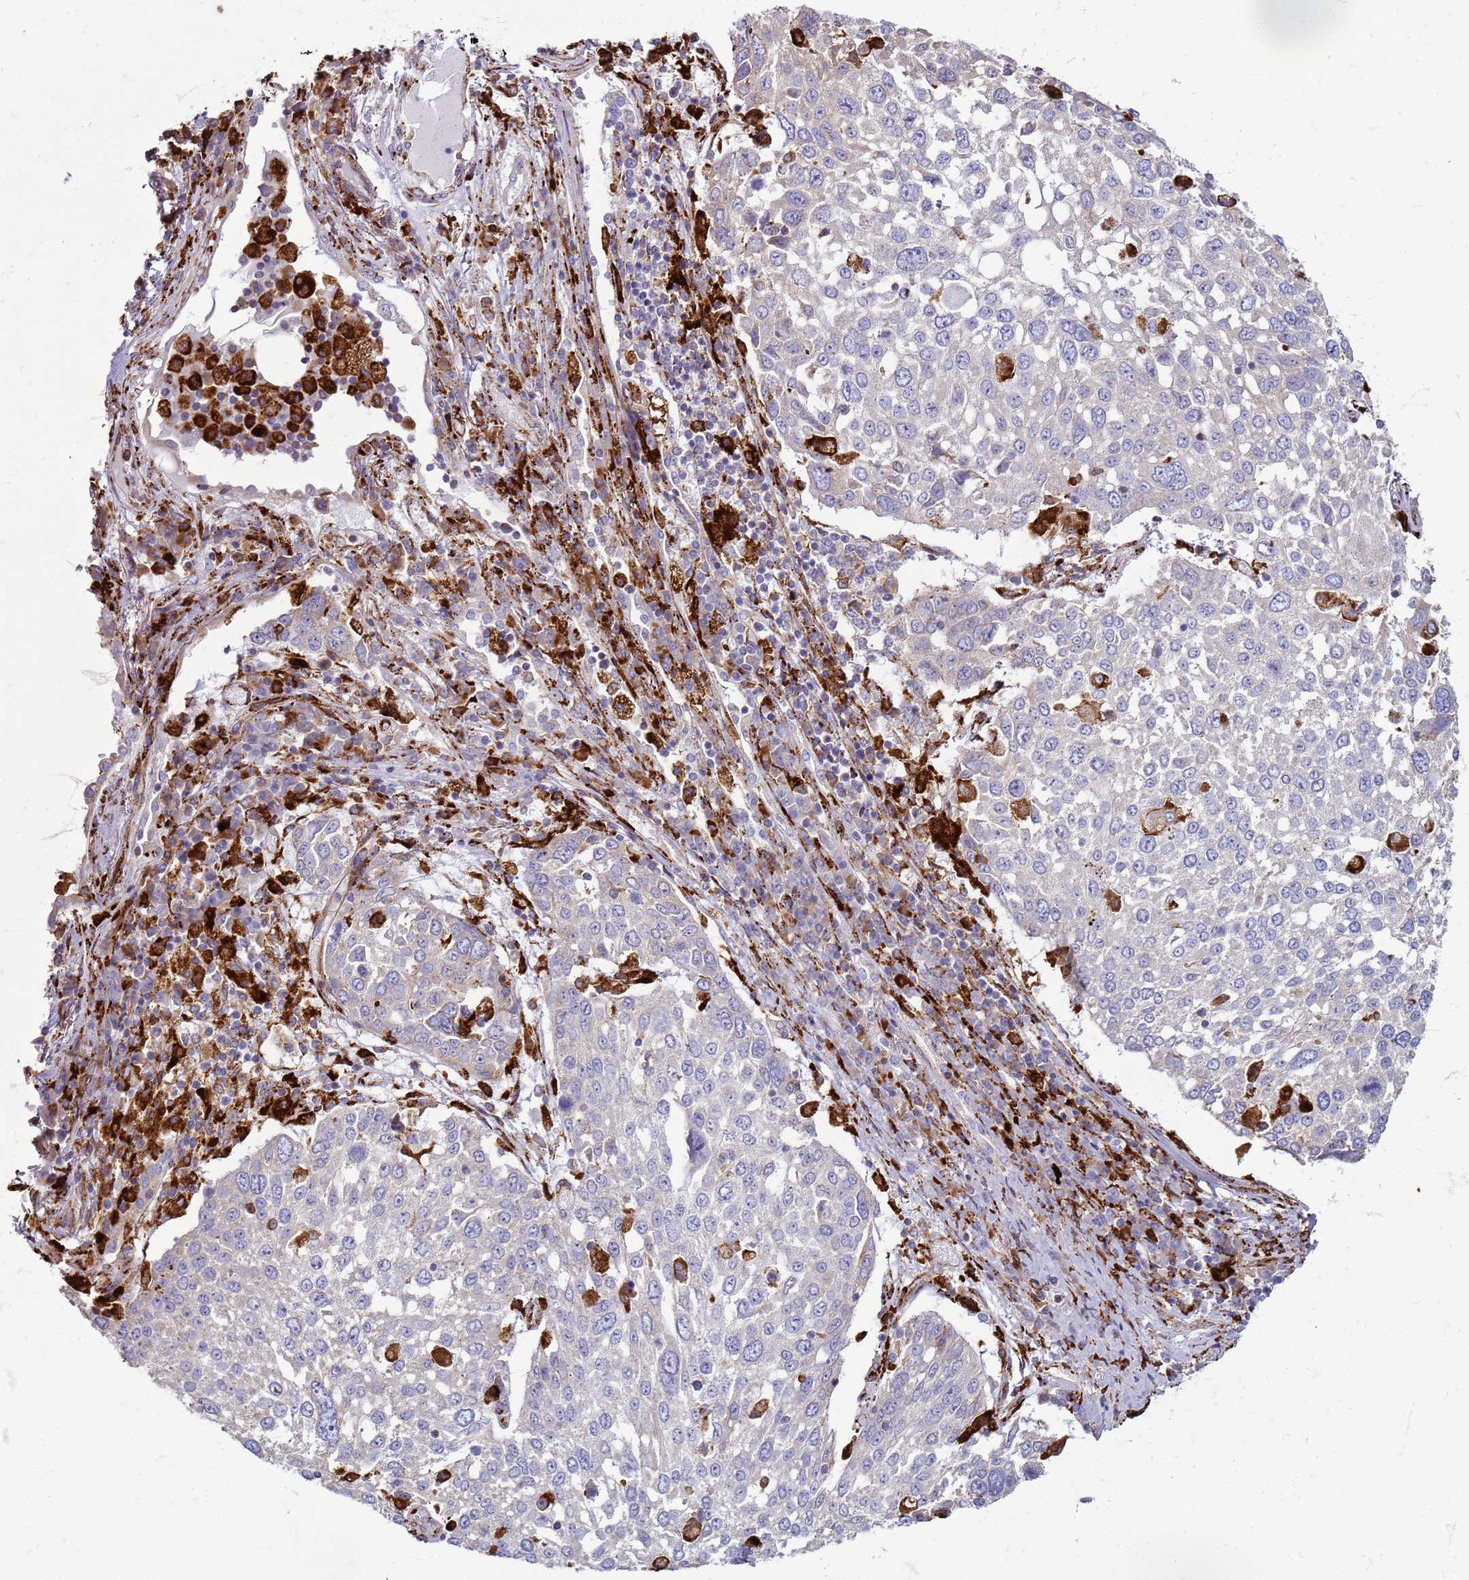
{"staining": {"intensity": "negative", "quantity": "none", "location": "none"}, "tissue": "lung cancer", "cell_type": "Tumor cells", "image_type": "cancer", "snomed": [{"axis": "morphology", "description": "Squamous cell carcinoma, NOS"}, {"axis": "topography", "description": "Lung"}], "caption": "Immunohistochemistry micrograph of neoplastic tissue: lung squamous cell carcinoma stained with DAB (3,3'-diaminobenzidine) demonstrates no significant protein staining in tumor cells.", "gene": "PDK3", "patient": {"sex": "male", "age": 65}}